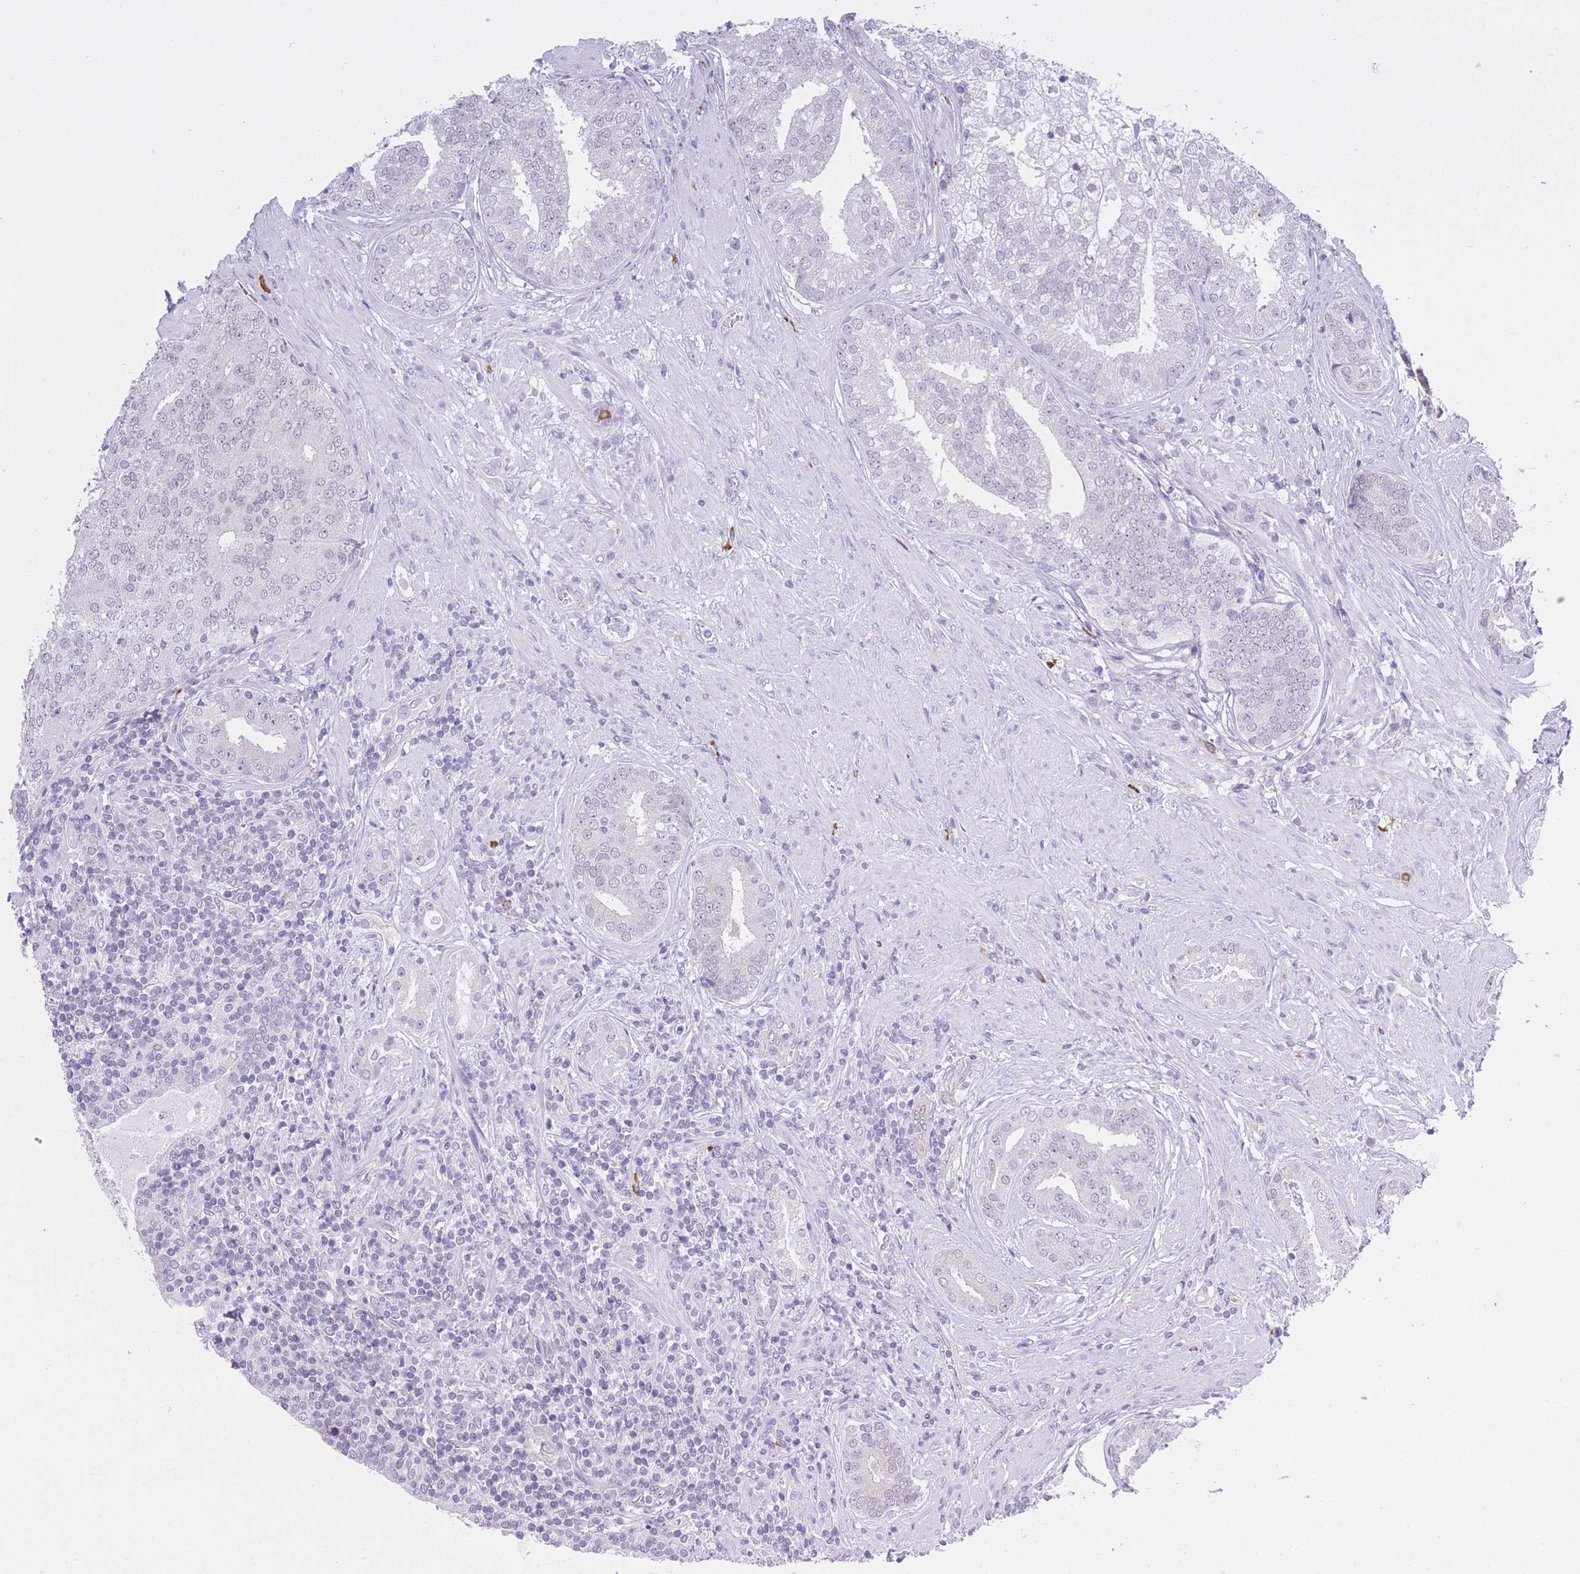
{"staining": {"intensity": "negative", "quantity": "none", "location": "none"}, "tissue": "prostate cancer", "cell_type": "Tumor cells", "image_type": "cancer", "snomed": [{"axis": "morphology", "description": "Adenocarcinoma, High grade"}, {"axis": "topography", "description": "Prostate"}], "caption": "An image of prostate cancer stained for a protein displays no brown staining in tumor cells.", "gene": "MEIOSIN", "patient": {"sex": "male", "age": 55}}